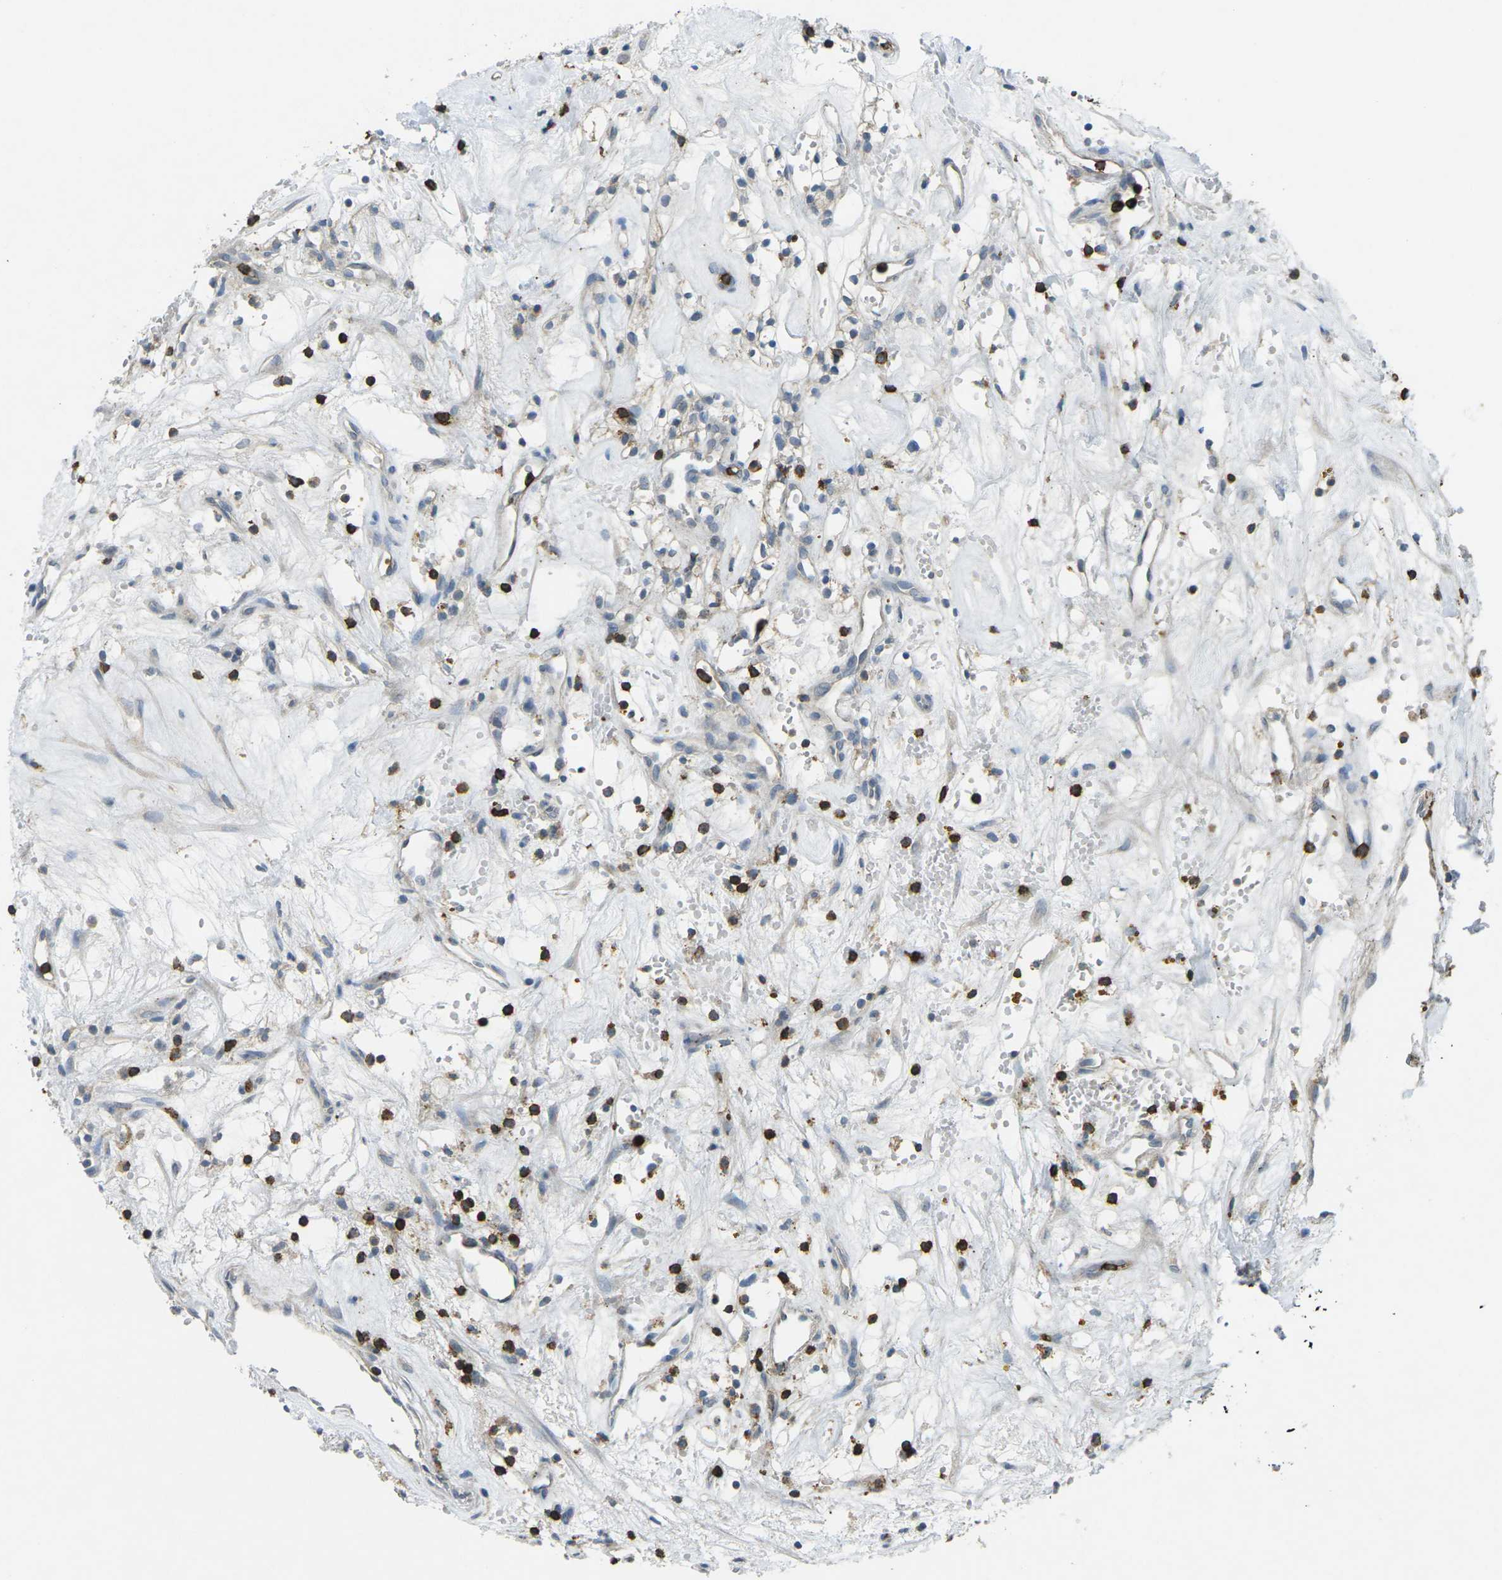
{"staining": {"intensity": "weak", "quantity": "<25%", "location": "cytoplasmic/membranous"}, "tissue": "renal cancer", "cell_type": "Tumor cells", "image_type": "cancer", "snomed": [{"axis": "morphology", "description": "Adenocarcinoma, NOS"}, {"axis": "topography", "description": "Kidney"}], "caption": "Tumor cells are negative for brown protein staining in renal cancer.", "gene": "CD19", "patient": {"sex": "male", "age": 59}}